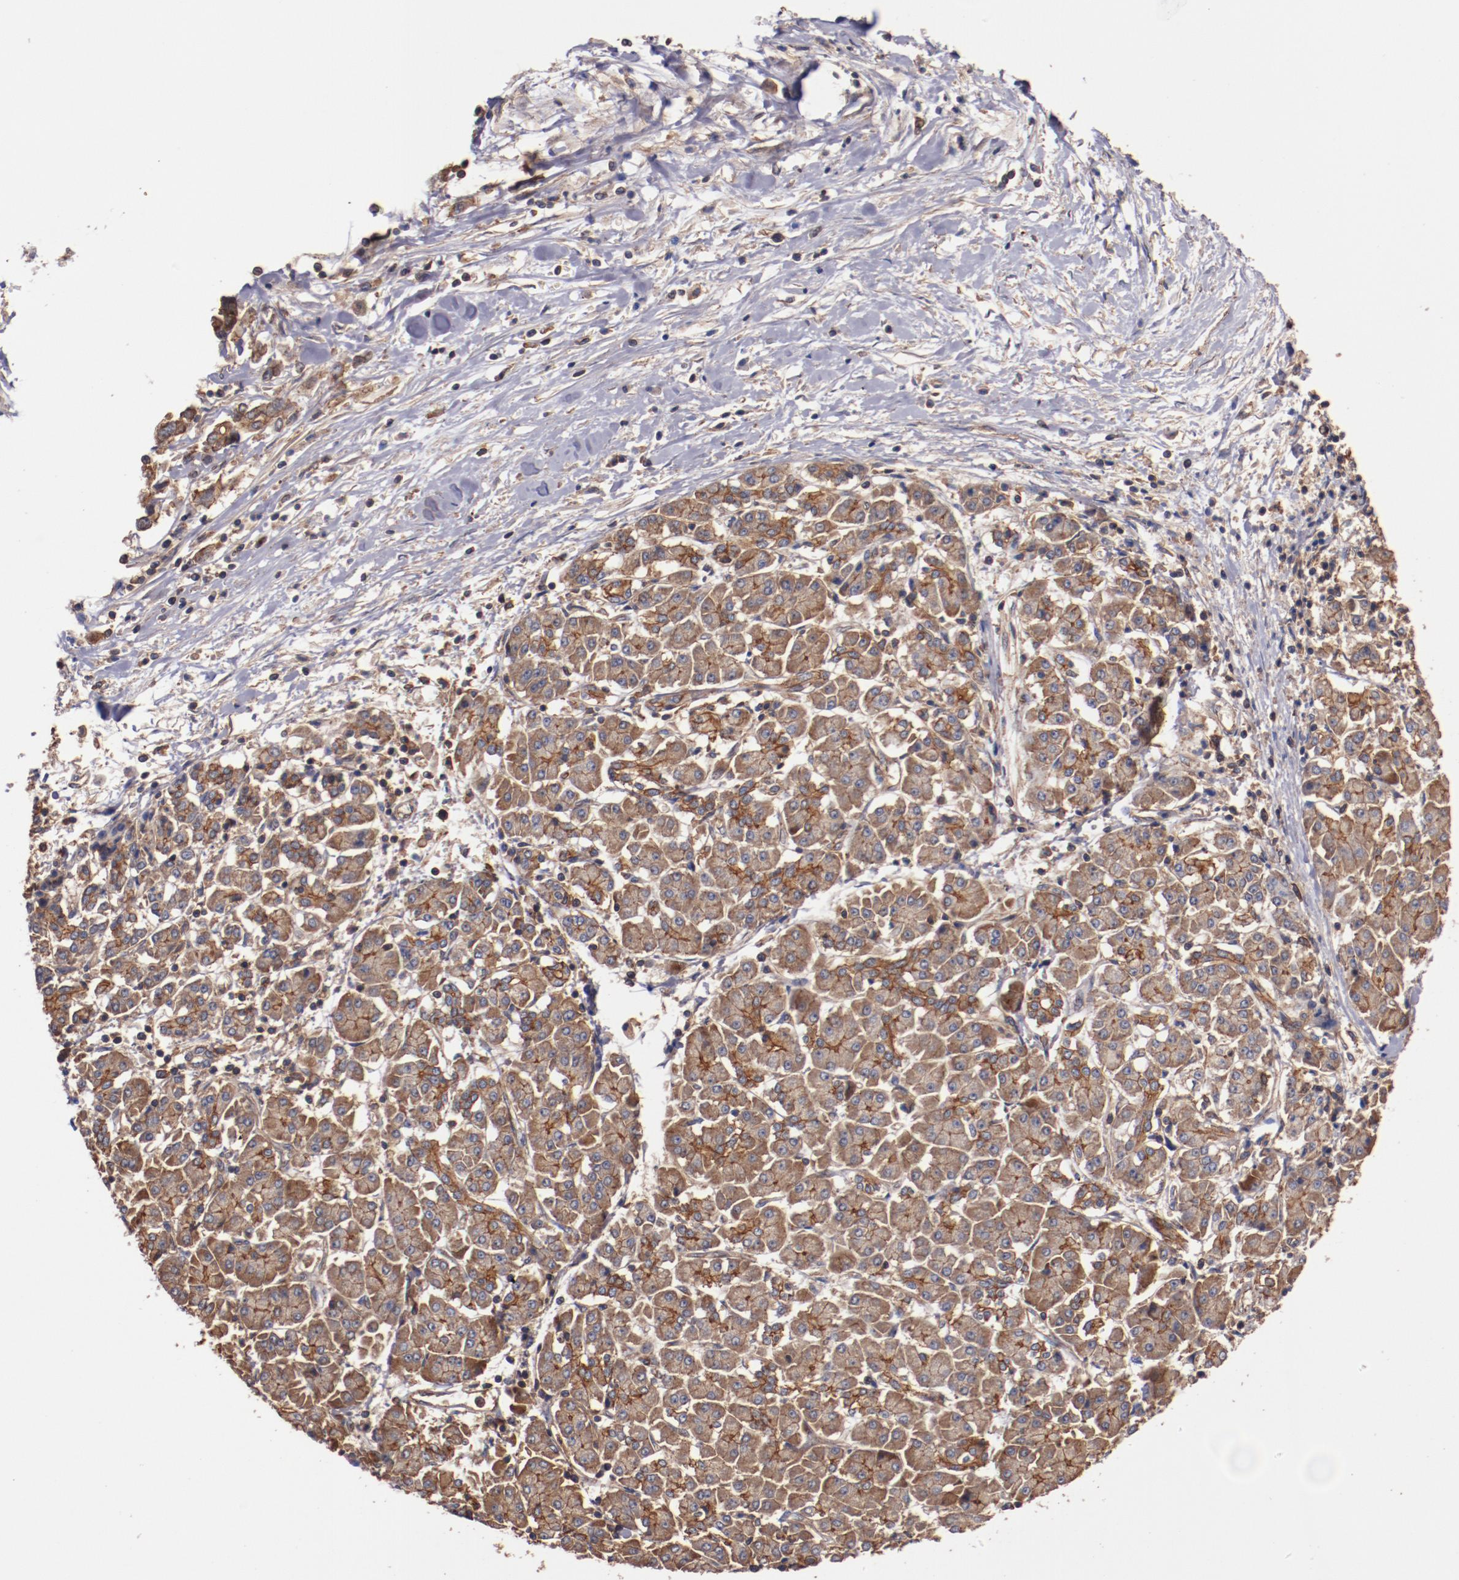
{"staining": {"intensity": "strong", "quantity": ">75%", "location": "cytoplasmic/membranous"}, "tissue": "pancreatic cancer", "cell_type": "Tumor cells", "image_type": "cancer", "snomed": [{"axis": "morphology", "description": "Adenocarcinoma, NOS"}, {"axis": "topography", "description": "Pancreas"}], "caption": "Immunohistochemical staining of human pancreatic cancer reveals strong cytoplasmic/membranous protein staining in about >75% of tumor cells.", "gene": "TMOD3", "patient": {"sex": "female", "age": 57}}